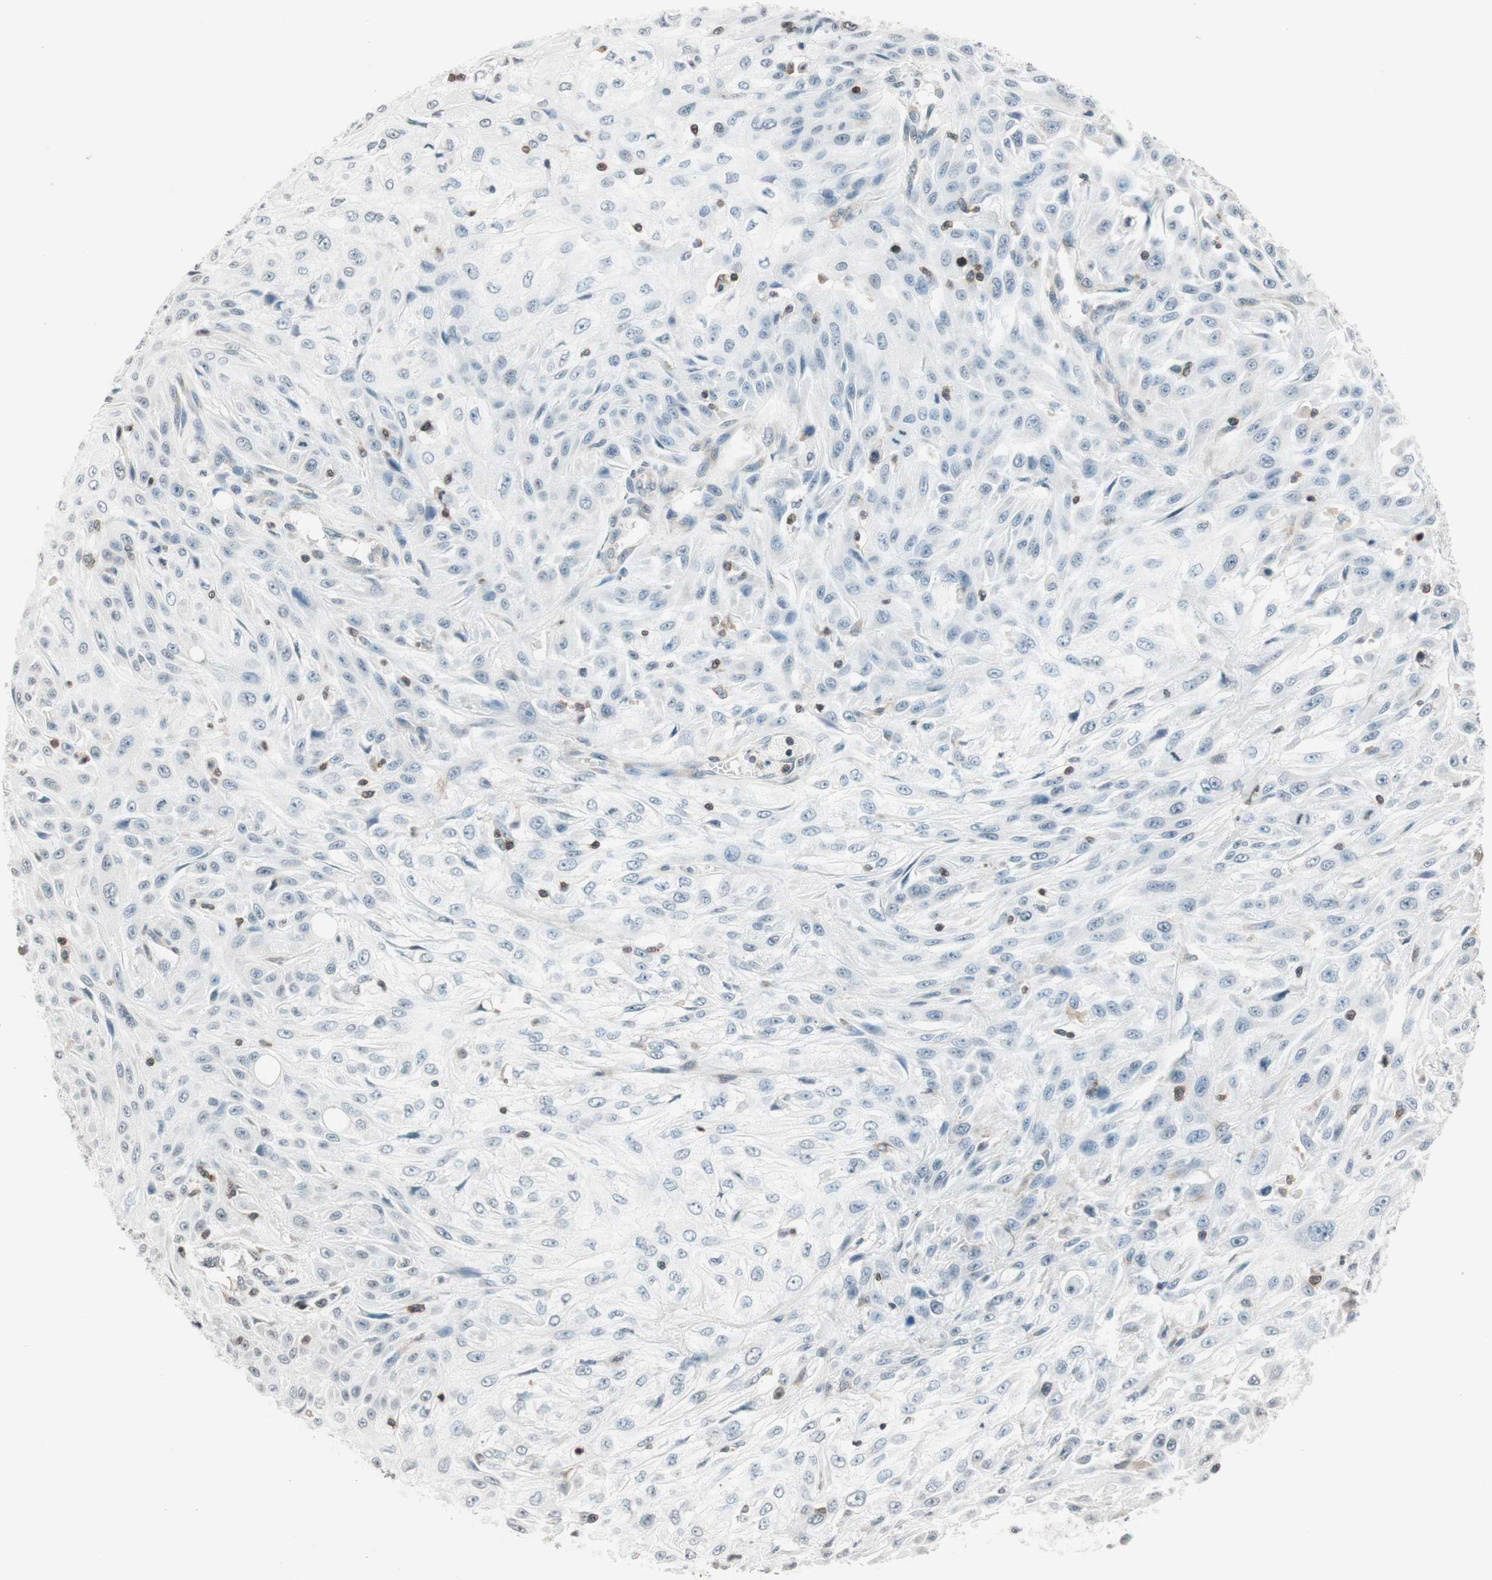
{"staining": {"intensity": "negative", "quantity": "none", "location": "none"}, "tissue": "skin cancer", "cell_type": "Tumor cells", "image_type": "cancer", "snomed": [{"axis": "morphology", "description": "Squamous cell carcinoma, NOS"}, {"axis": "topography", "description": "Skin"}], "caption": "A high-resolution image shows IHC staining of squamous cell carcinoma (skin), which exhibits no significant positivity in tumor cells.", "gene": "WIPF1", "patient": {"sex": "male", "age": 75}}